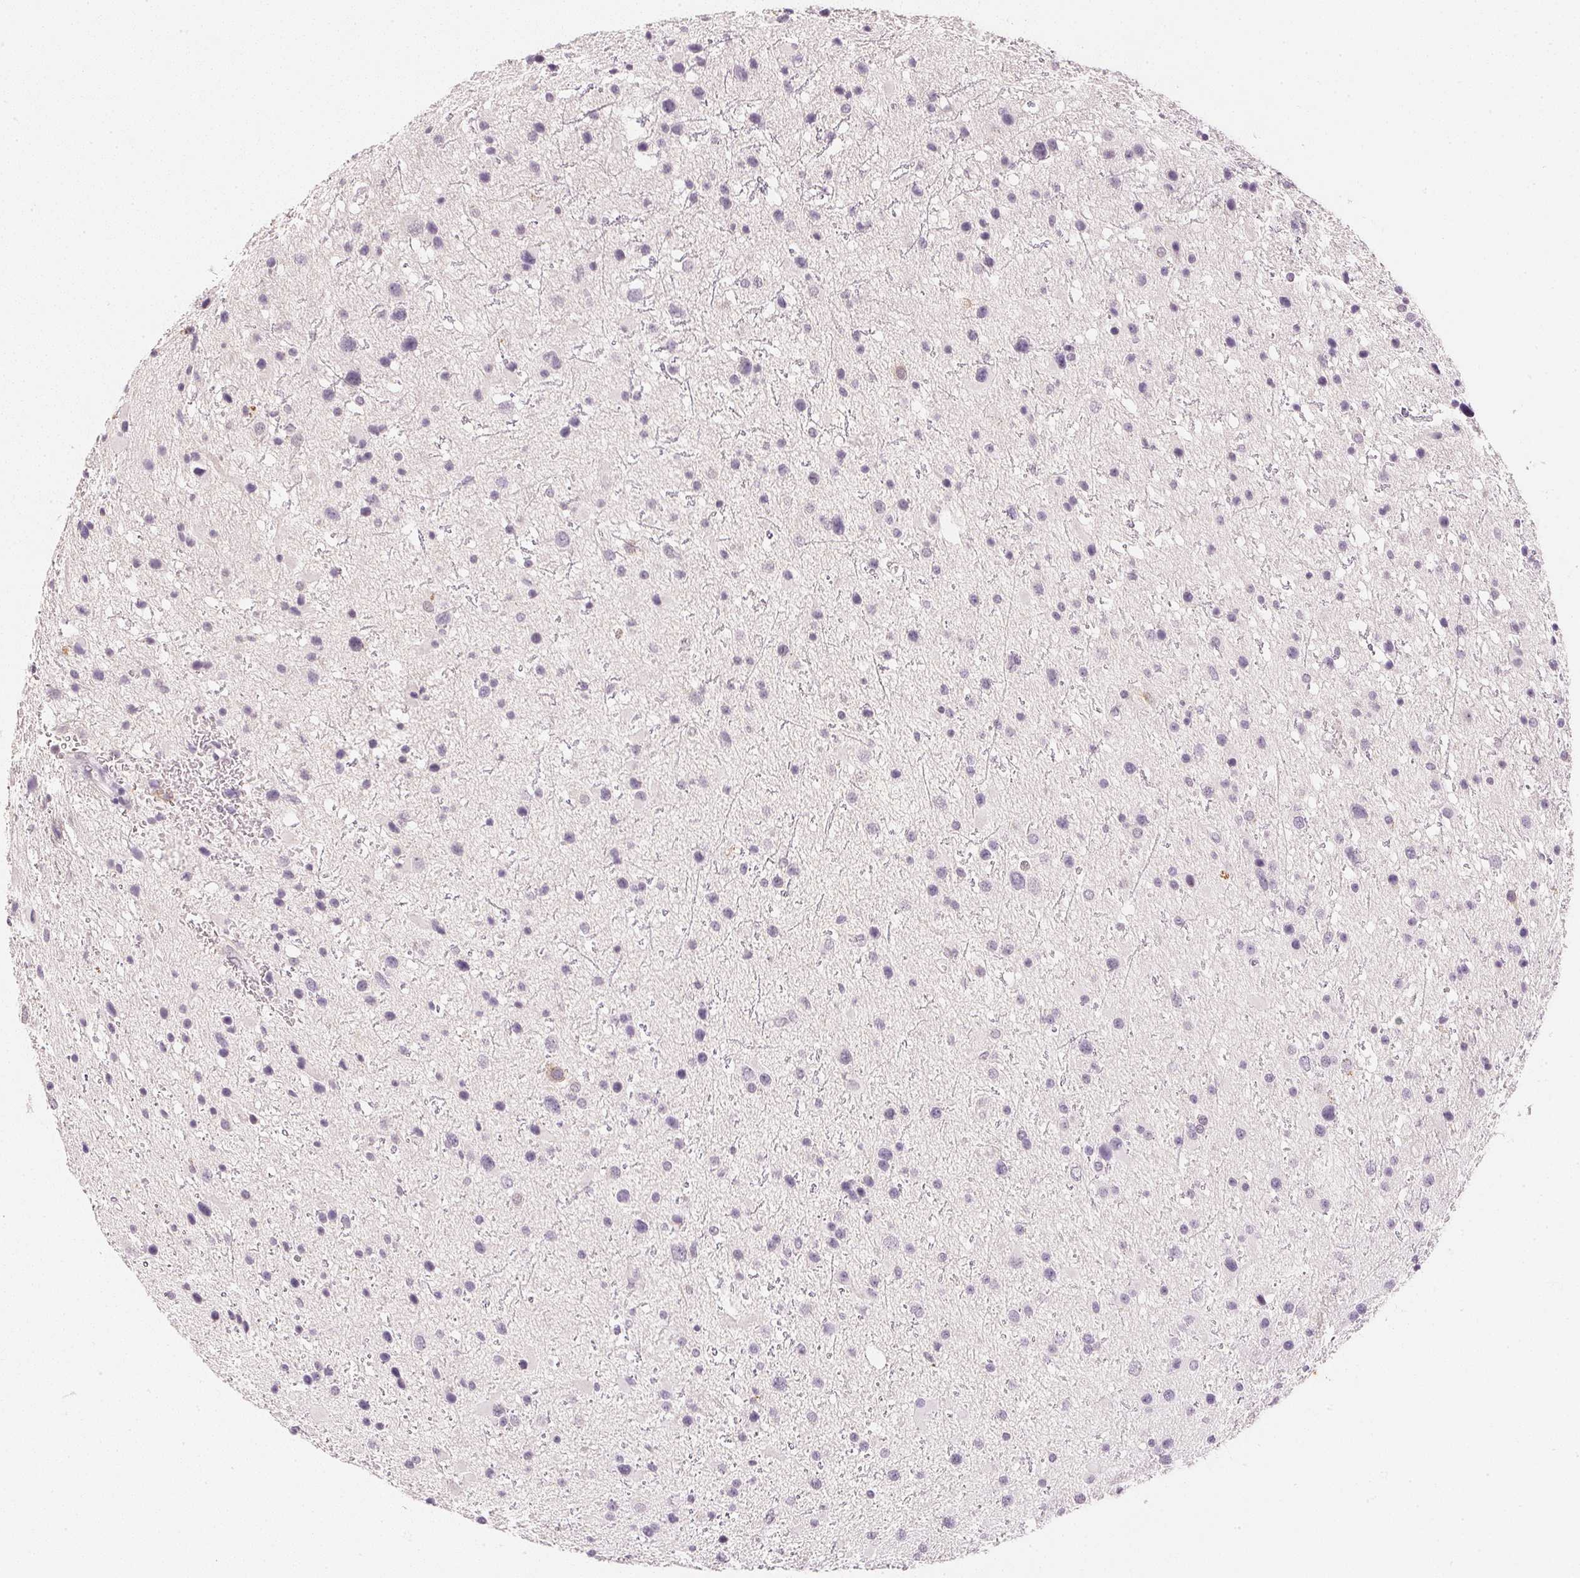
{"staining": {"intensity": "negative", "quantity": "none", "location": "none"}, "tissue": "glioma", "cell_type": "Tumor cells", "image_type": "cancer", "snomed": [{"axis": "morphology", "description": "Glioma, malignant, Low grade"}, {"axis": "topography", "description": "Brain"}], "caption": "DAB immunohistochemical staining of glioma exhibits no significant staining in tumor cells.", "gene": "SMTN", "patient": {"sex": "female", "age": 32}}